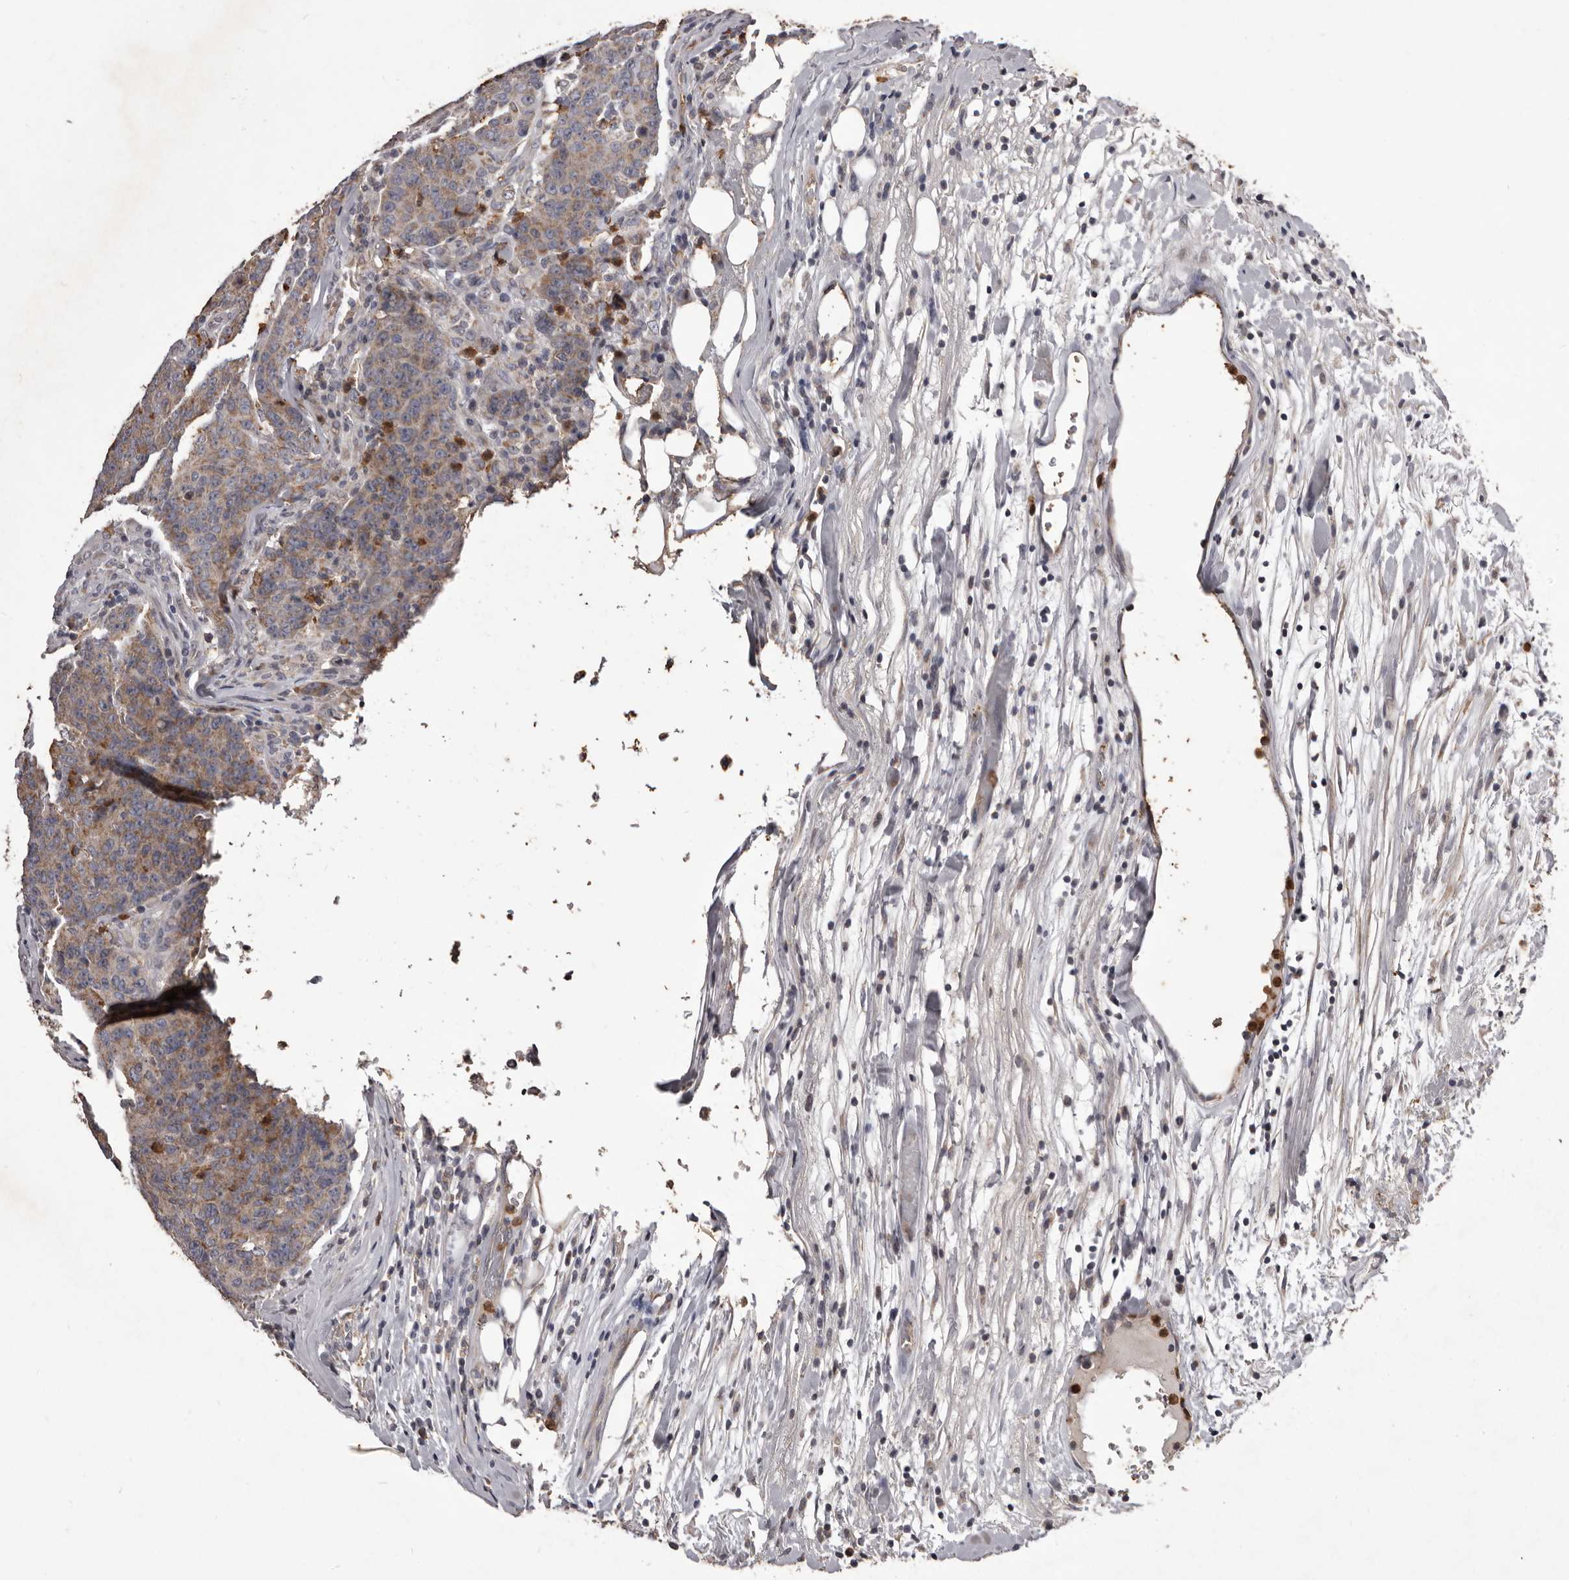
{"staining": {"intensity": "weak", "quantity": "25%-75%", "location": "cytoplasmic/membranous"}, "tissue": "colorectal cancer", "cell_type": "Tumor cells", "image_type": "cancer", "snomed": [{"axis": "morphology", "description": "Adenocarcinoma, NOS"}, {"axis": "topography", "description": "Colon"}], "caption": "Colorectal adenocarcinoma stained with immunohistochemistry (IHC) demonstrates weak cytoplasmic/membranous positivity in approximately 25%-75% of tumor cells.", "gene": "CXCL14", "patient": {"sex": "female", "age": 53}}